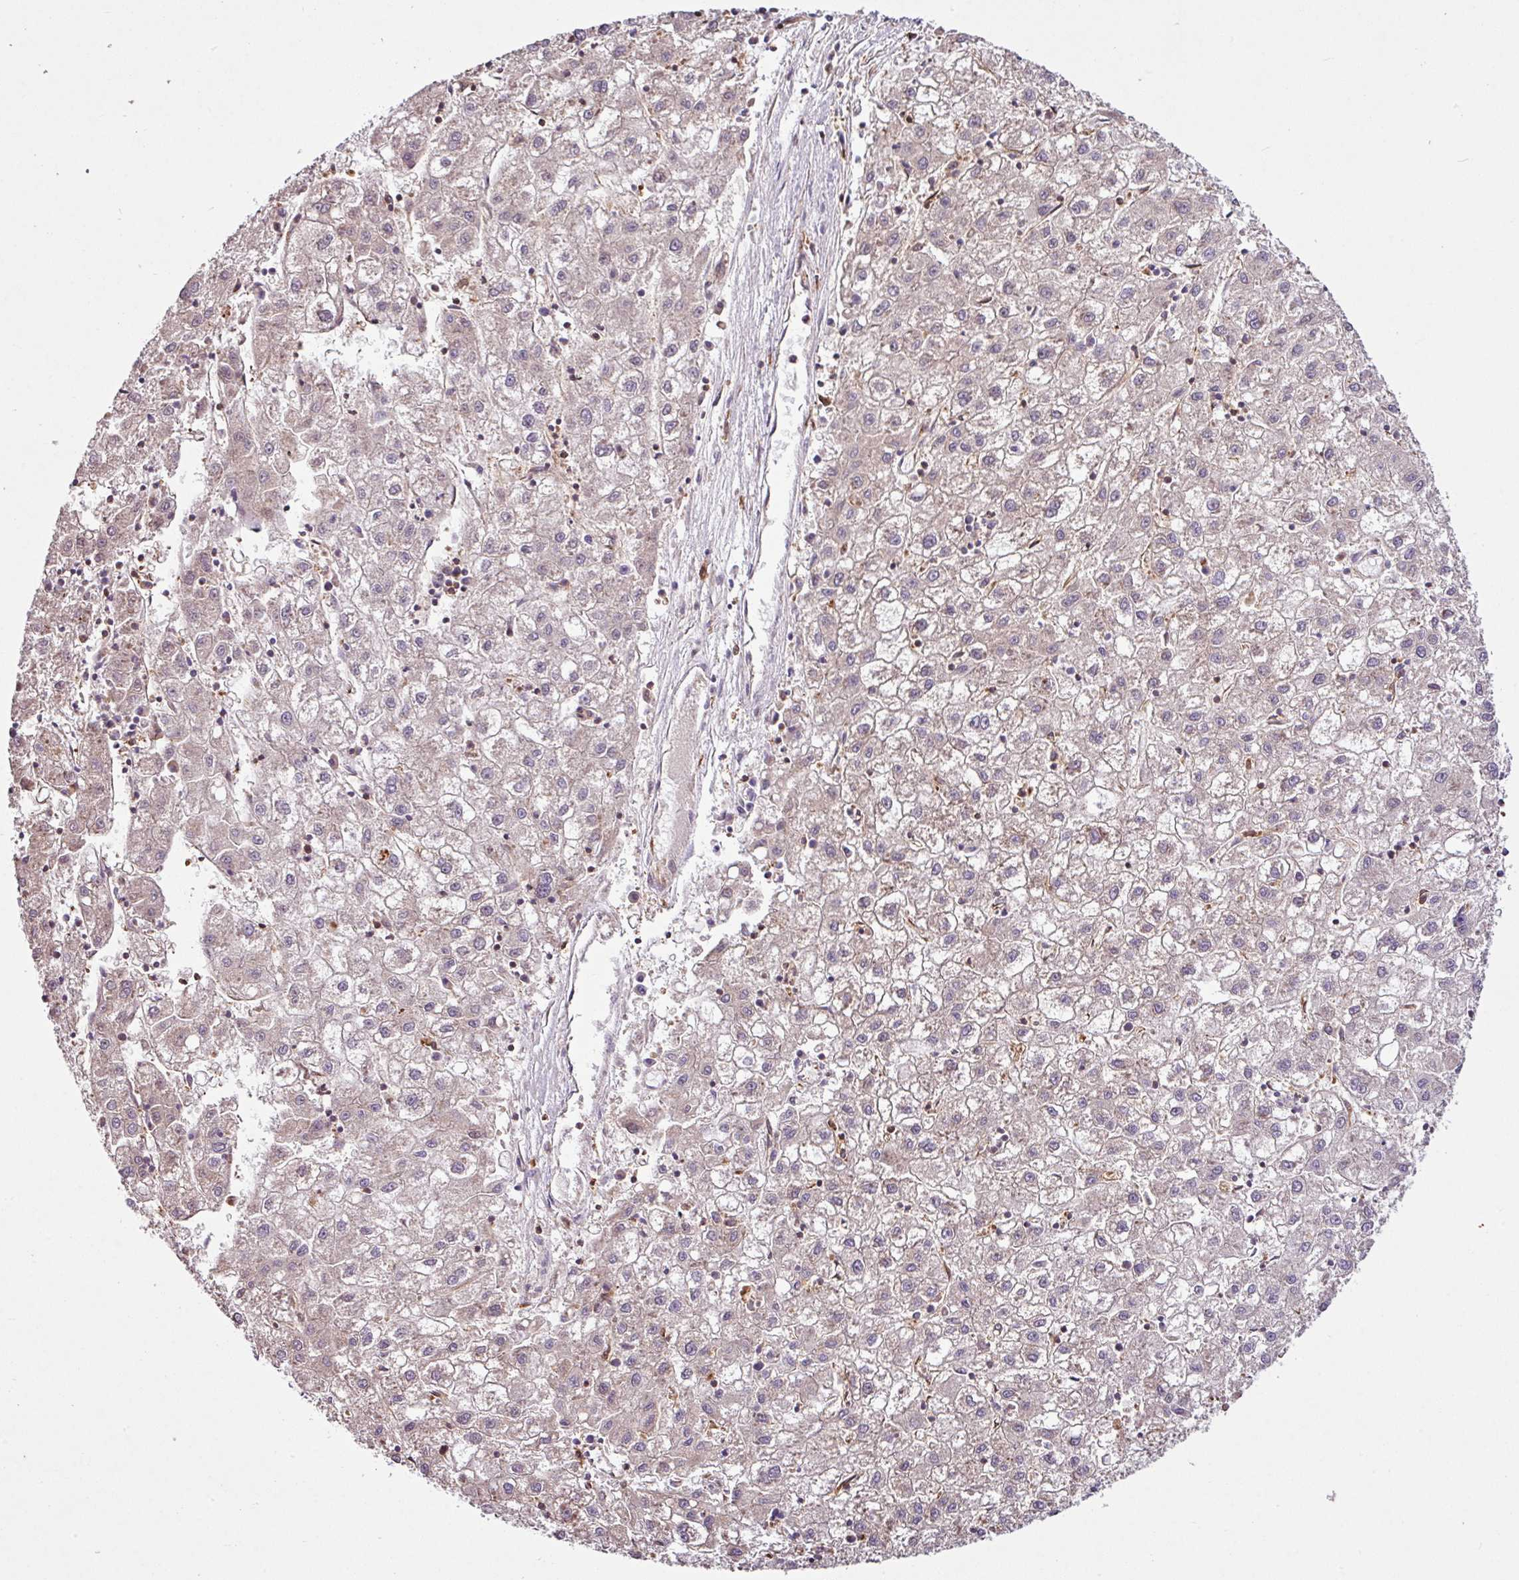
{"staining": {"intensity": "negative", "quantity": "none", "location": "none"}, "tissue": "liver cancer", "cell_type": "Tumor cells", "image_type": "cancer", "snomed": [{"axis": "morphology", "description": "Carcinoma, Hepatocellular, NOS"}, {"axis": "topography", "description": "Liver"}], "caption": "This is an IHC histopathology image of human hepatocellular carcinoma (liver). There is no staining in tumor cells.", "gene": "ZNF106", "patient": {"sex": "male", "age": 72}}